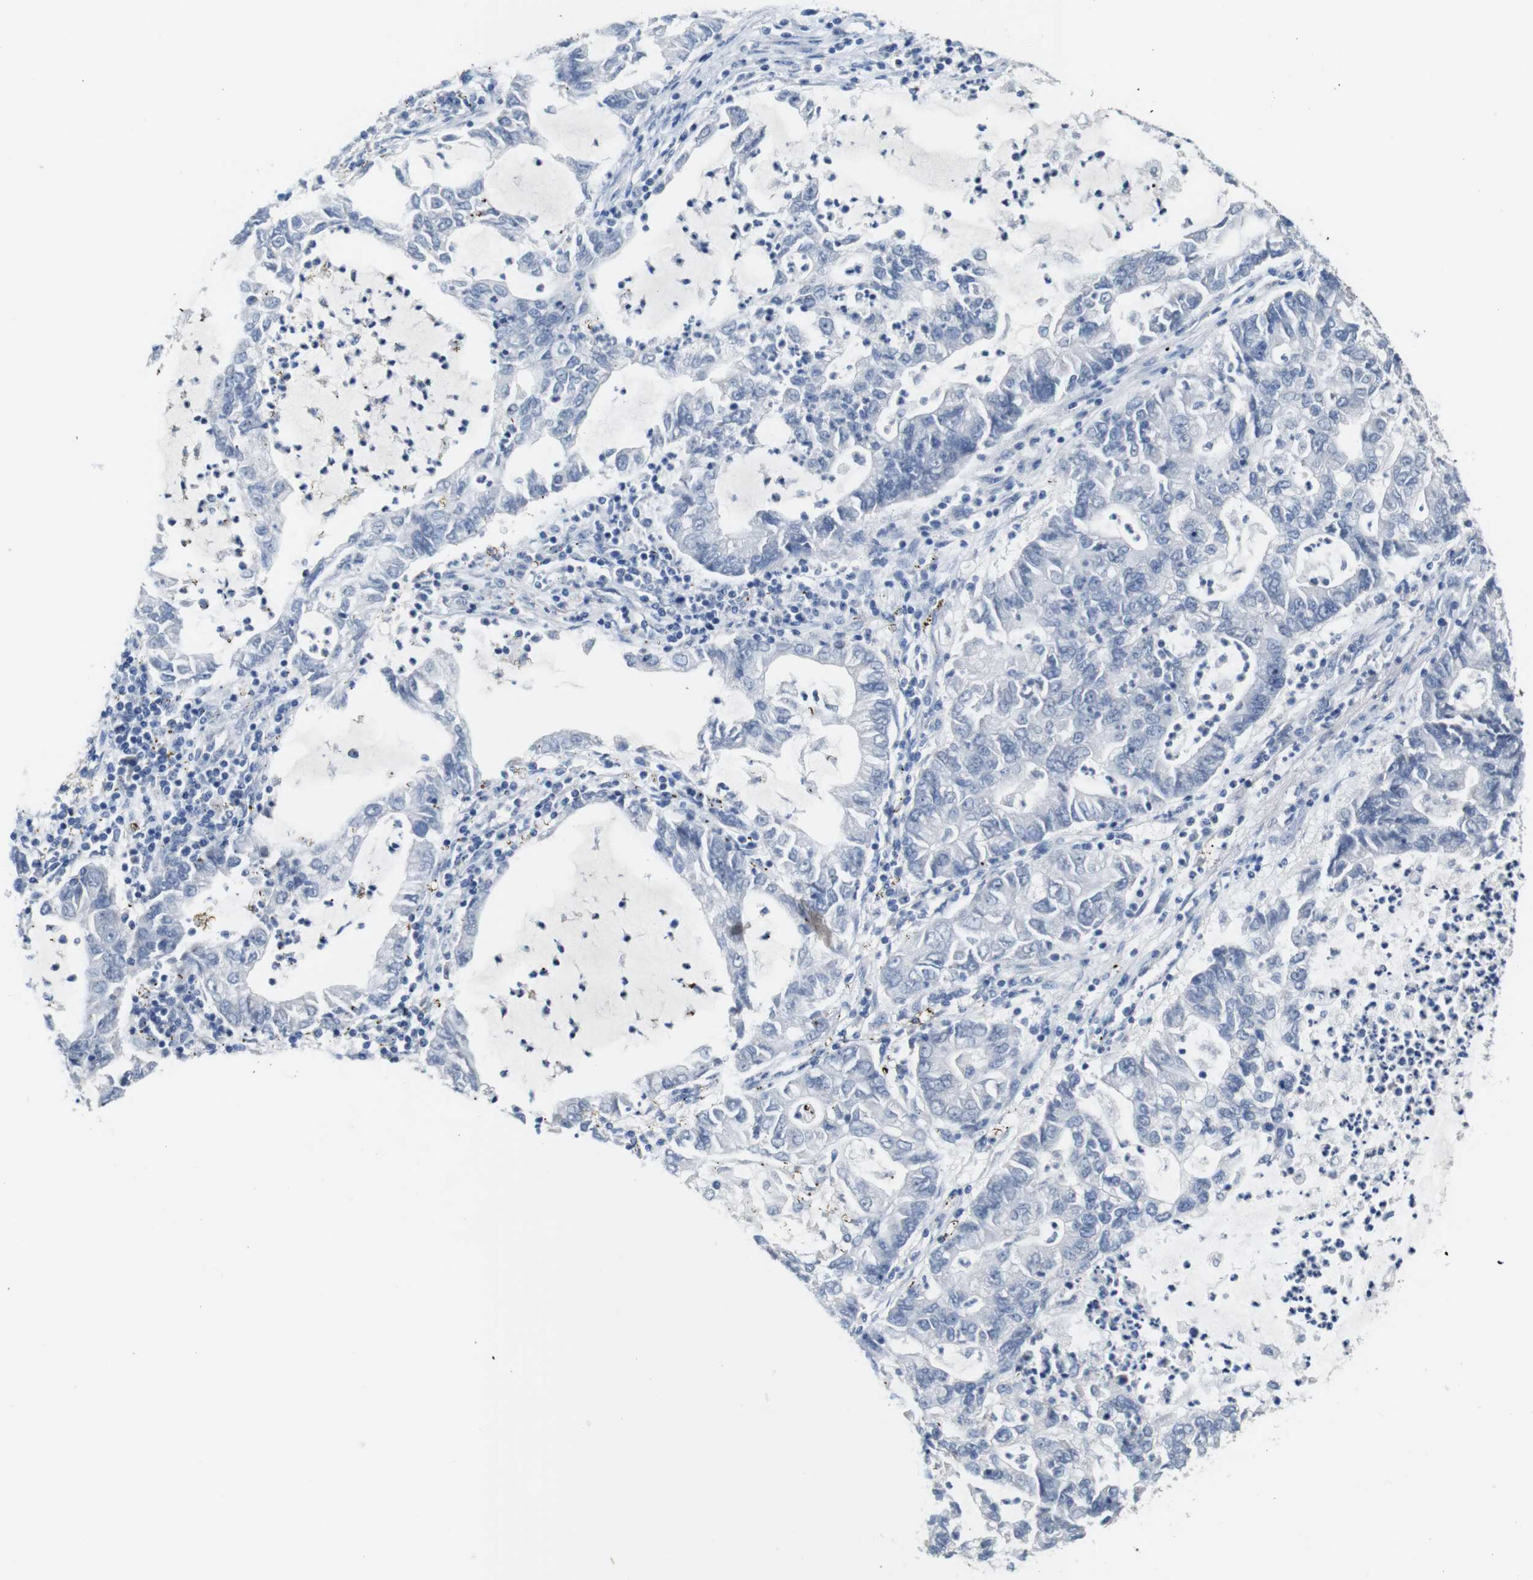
{"staining": {"intensity": "negative", "quantity": "none", "location": "none"}, "tissue": "lung cancer", "cell_type": "Tumor cells", "image_type": "cancer", "snomed": [{"axis": "morphology", "description": "Adenocarcinoma, NOS"}, {"axis": "topography", "description": "Lung"}], "caption": "Protein analysis of lung cancer (adenocarcinoma) reveals no significant positivity in tumor cells. Brightfield microscopy of IHC stained with DAB (brown) and hematoxylin (blue), captured at high magnification.", "gene": "IGSF8", "patient": {"sex": "female", "age": 51}}